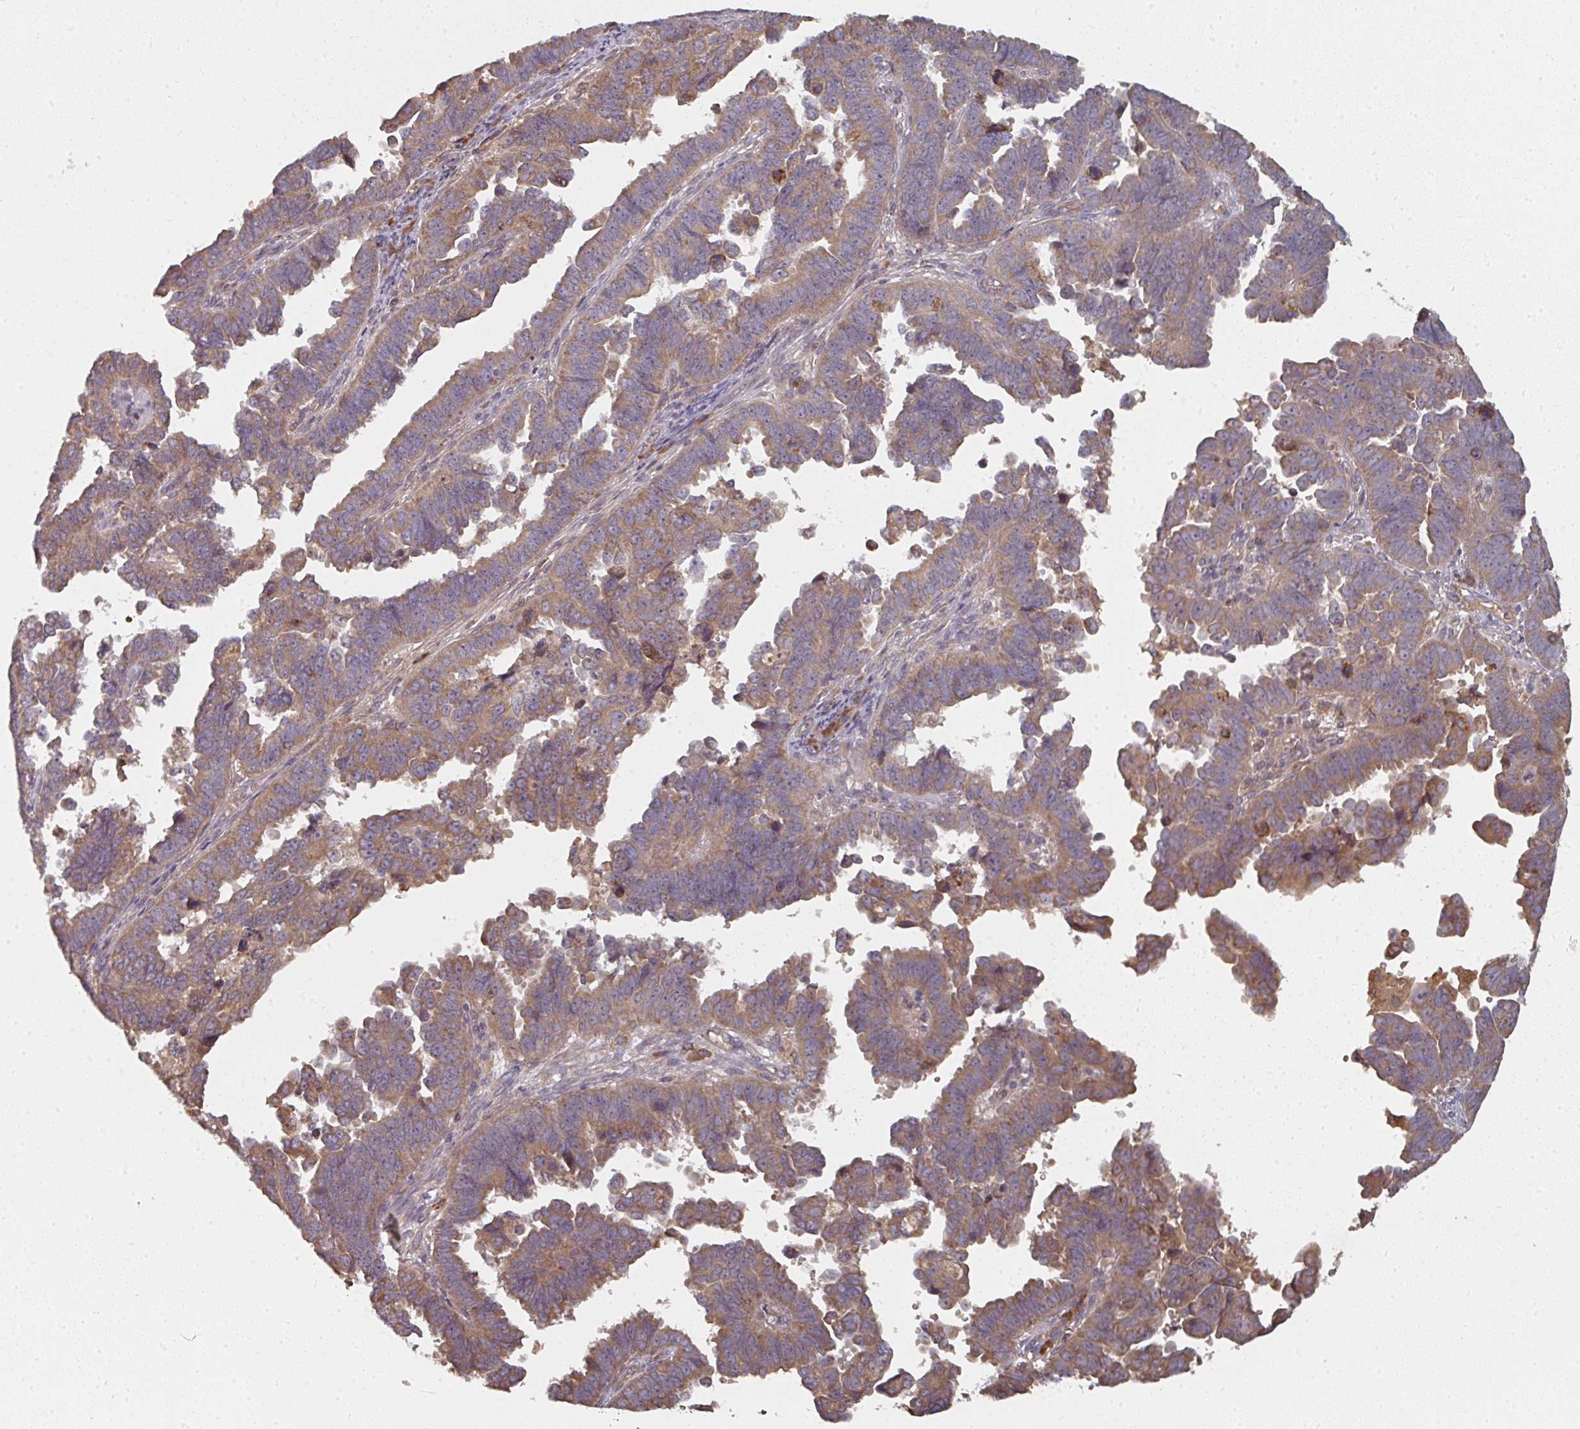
{"staining": {"intensity": "moderate", "quantity": ">75%", "location": "cytoplasmic/membranous"}, "tissue": "endometrial cancer", "cell_type": "Tumor cells", "image_type": "cancer", "snomed": [{"axis": "morphology", "description": "Adenocarcinoma, NOS"}, {"axis": "topography", "description": "Endometrium"}], "caption": "Brown immunohistochemical staining in human endometrial cancer (adenocarcinoma) displays moderate cytoplasmic/membranous expression in approximately >75% of tumor cells.", "gene": "EDEM2", "patient": {"sex": "female", "age": 75}}